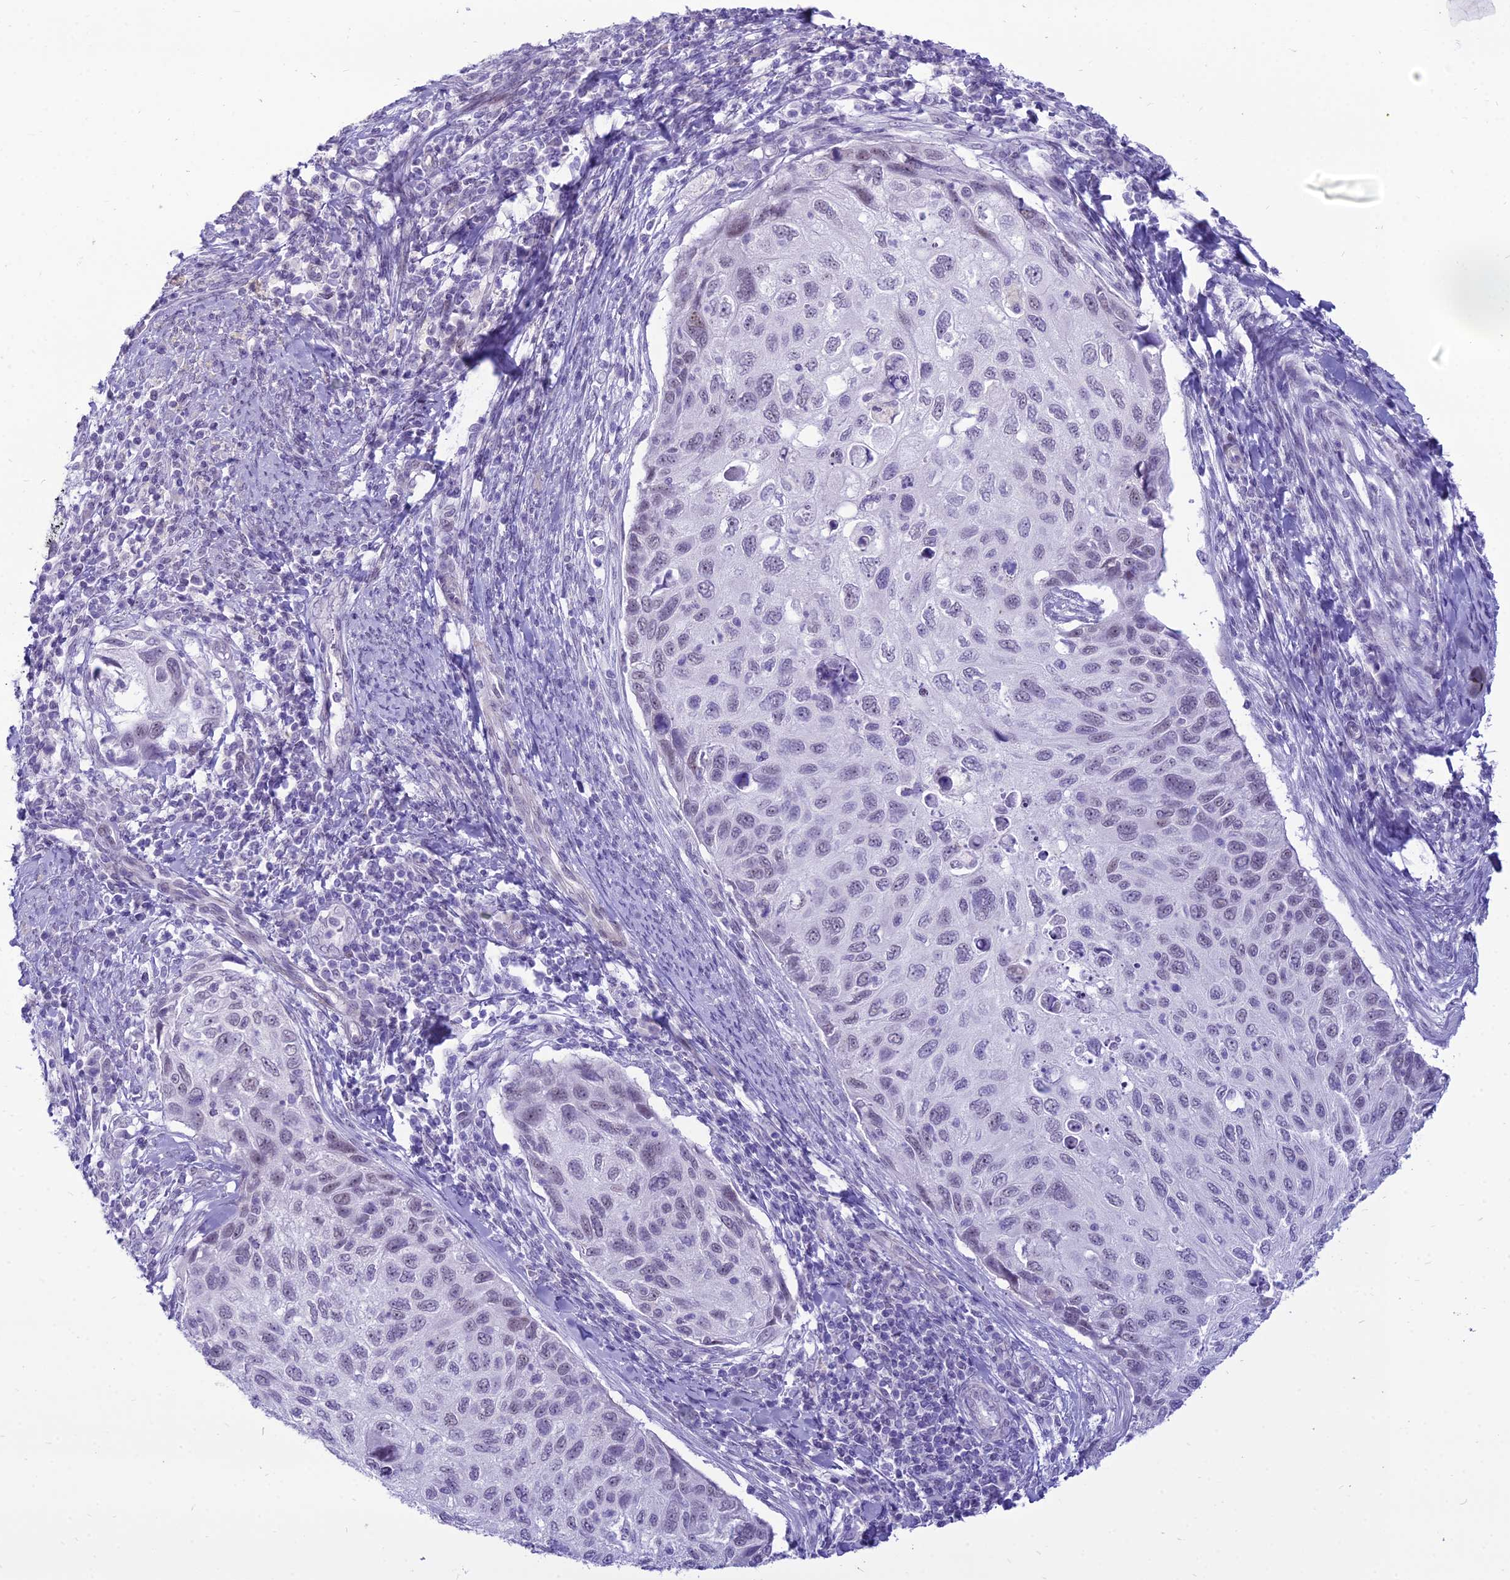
{"staining": {"intensity": "weak", "quantity": "<25%", "location": "nuclear"}, "tissue": "cervical cancer", "cell_type": "Tumor cells", "image_type": "cancer", "snomed": [{"axis": "morphology", "description": "Squamous cell carcinoma, NOS"}, {"axis": "topography", "description": "Cervix"}], "caption": "This is an immunohistochemistry (IHC) micrograph of human cervical cancer (squamous cell carcinoma). There is no expression in tumor cells.", "gene": "DHX40", "patient": {"sex": "female", "age": 70}}